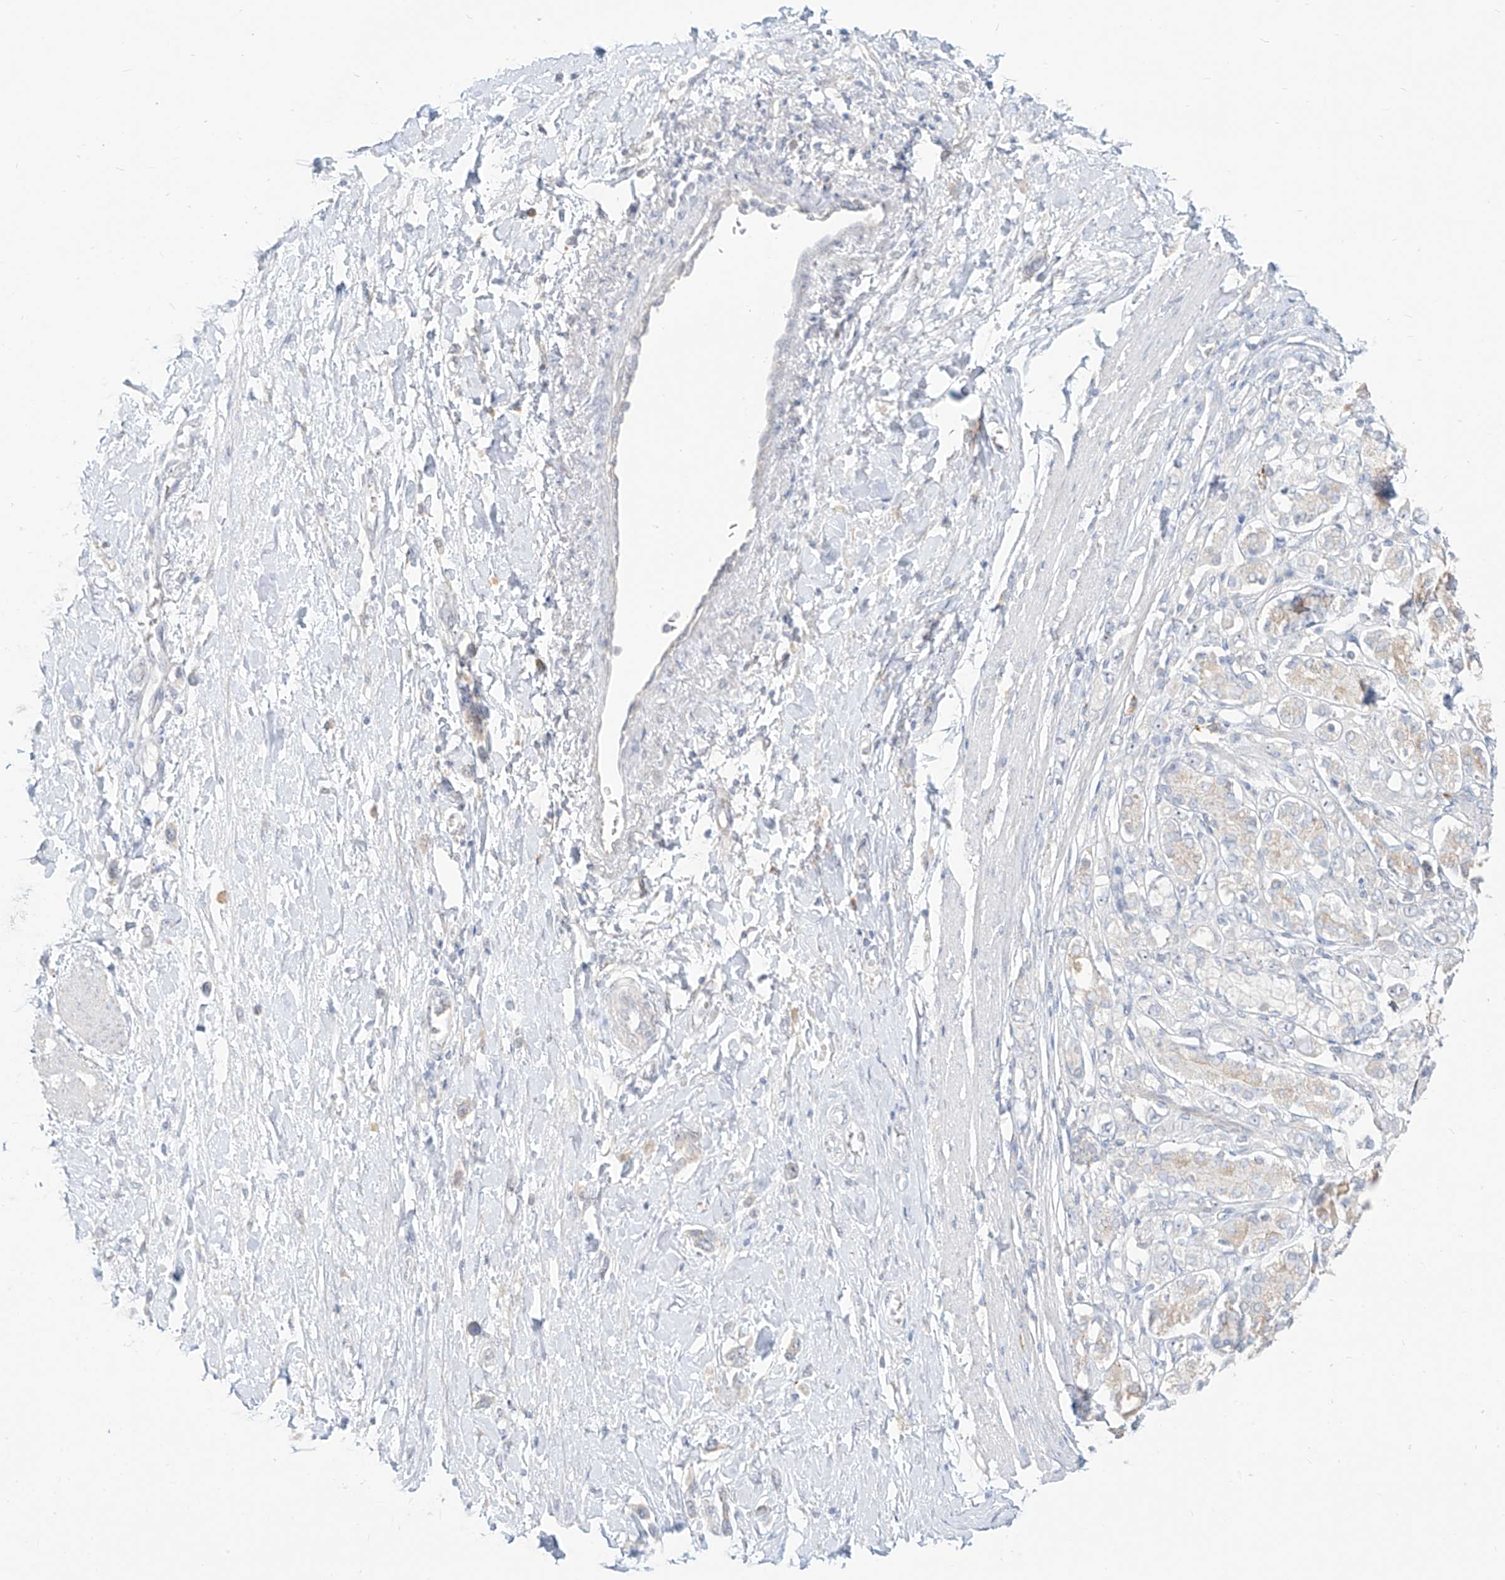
{"staining": {"intensity": "negative", "quantity": "none", "location": "none"}, "tissue": "stomach cancer", "cell_type": "Tumor cells", "image_type": "cancer", "snomed": [{"axis": "morphology", "description": "Adenocarcinoma, NOS"}, {"axis": "topography", "description": "Stomach"}], "caption": "This image is of stomach cancer stained with immunohistochemistry to label a protein in brown with the nuclei are counter-stained blue. There is no positivity in tumor cells.", "gene": "SYTL3", "patient": {"sex": "female", "age": 65}}